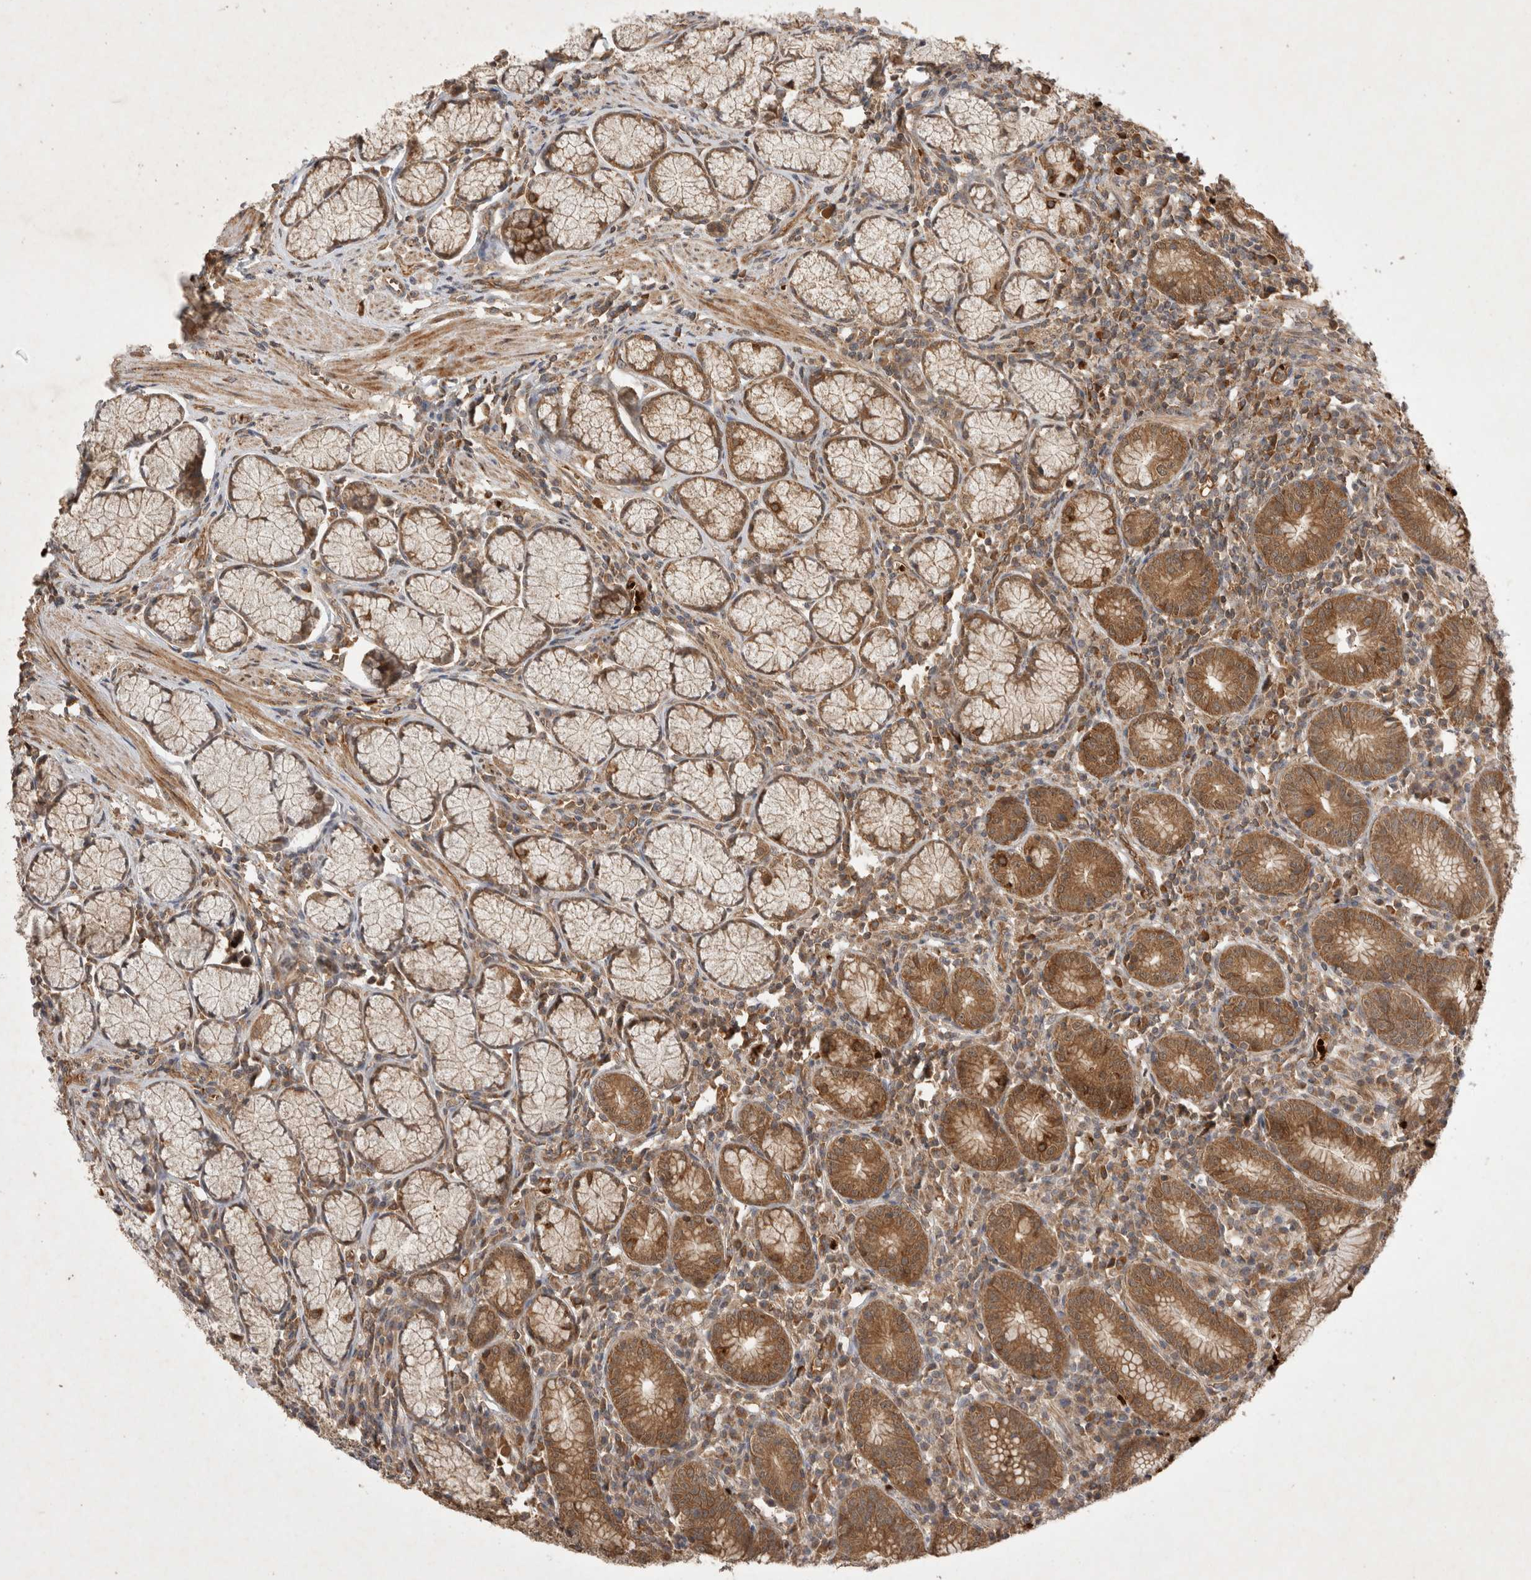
{"staining": {"intensity": "moderate", "quantity": ">75%", "location": "cytoplasmic/membranous"}, "tissue": "stomach", "cell_type": "Glandular cells", "image_type": "normal", "snomed": [{"axis": "morphology", "description": "Normal tissue, NOS"}, {"axis": "topography", "description": "Stomach"}], "caption": "Brown immunohistochemical staining in normal stomach exhibits moderate cytoplasmic/membranous expression in about >75% of glandular cells.", "gene": "FAM221A", "patient": {"sex": "male", "age": 55}}